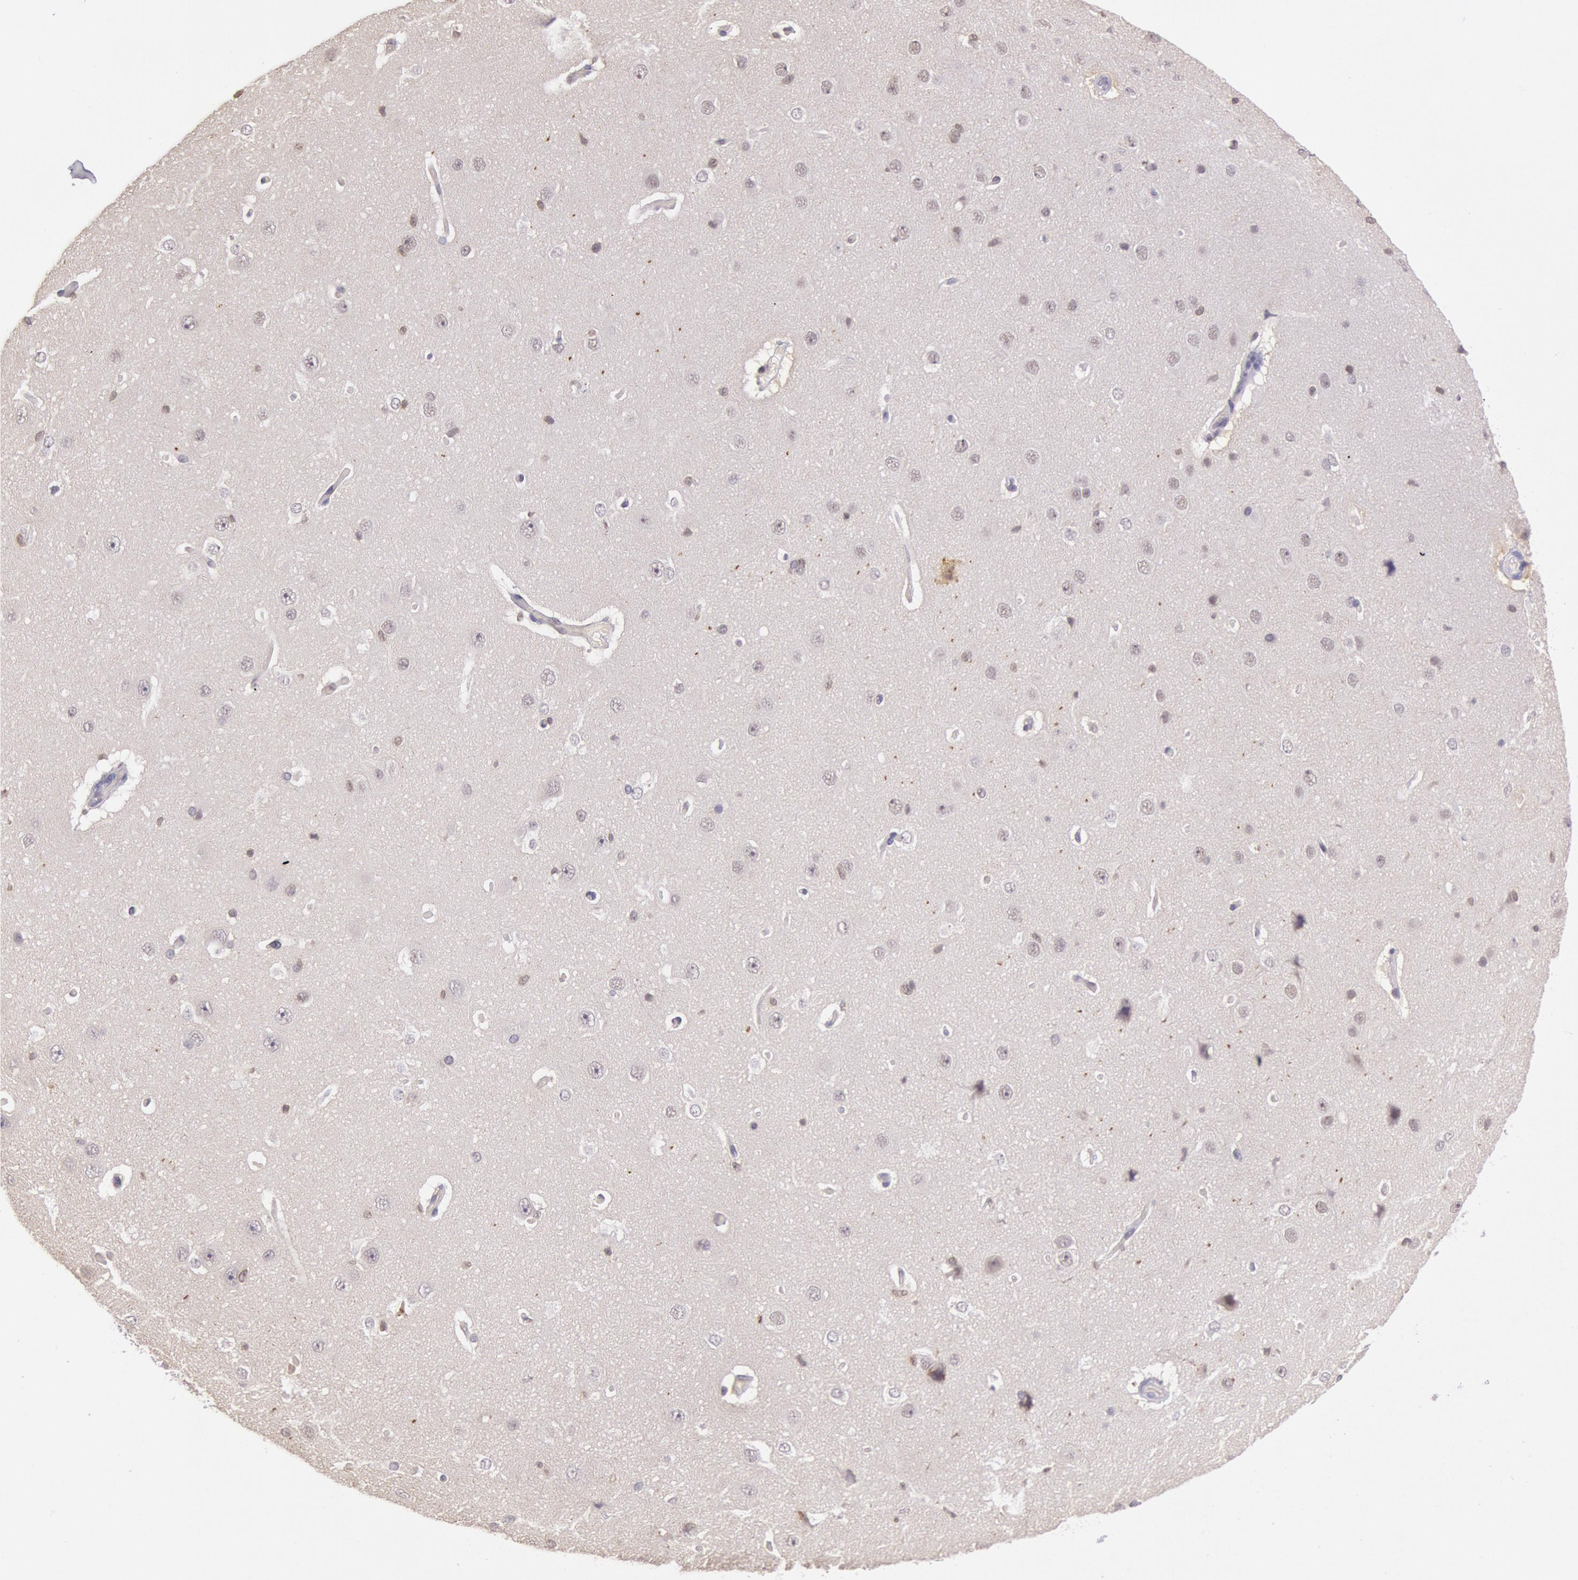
{"staining": {"intensity": "negative", "quantity": "none", "location": "none"}, "tissue": "cerebral cortex", "cell_type": "Endothelial cells", "image_type": "normal", "snomed": [{"axis": "morphology", "description": "Normal tissue, NOS"}, {"axis": "topography", "description": "Cerebral cortex"}], "caption": "High power microscopy histopathology image of an IHC histopathology image of normal cerebral cortex, revealing no significant staining in endothelial cells.", "gene": "HIF1A", "patient": {"sex": "female", "age": 45}}